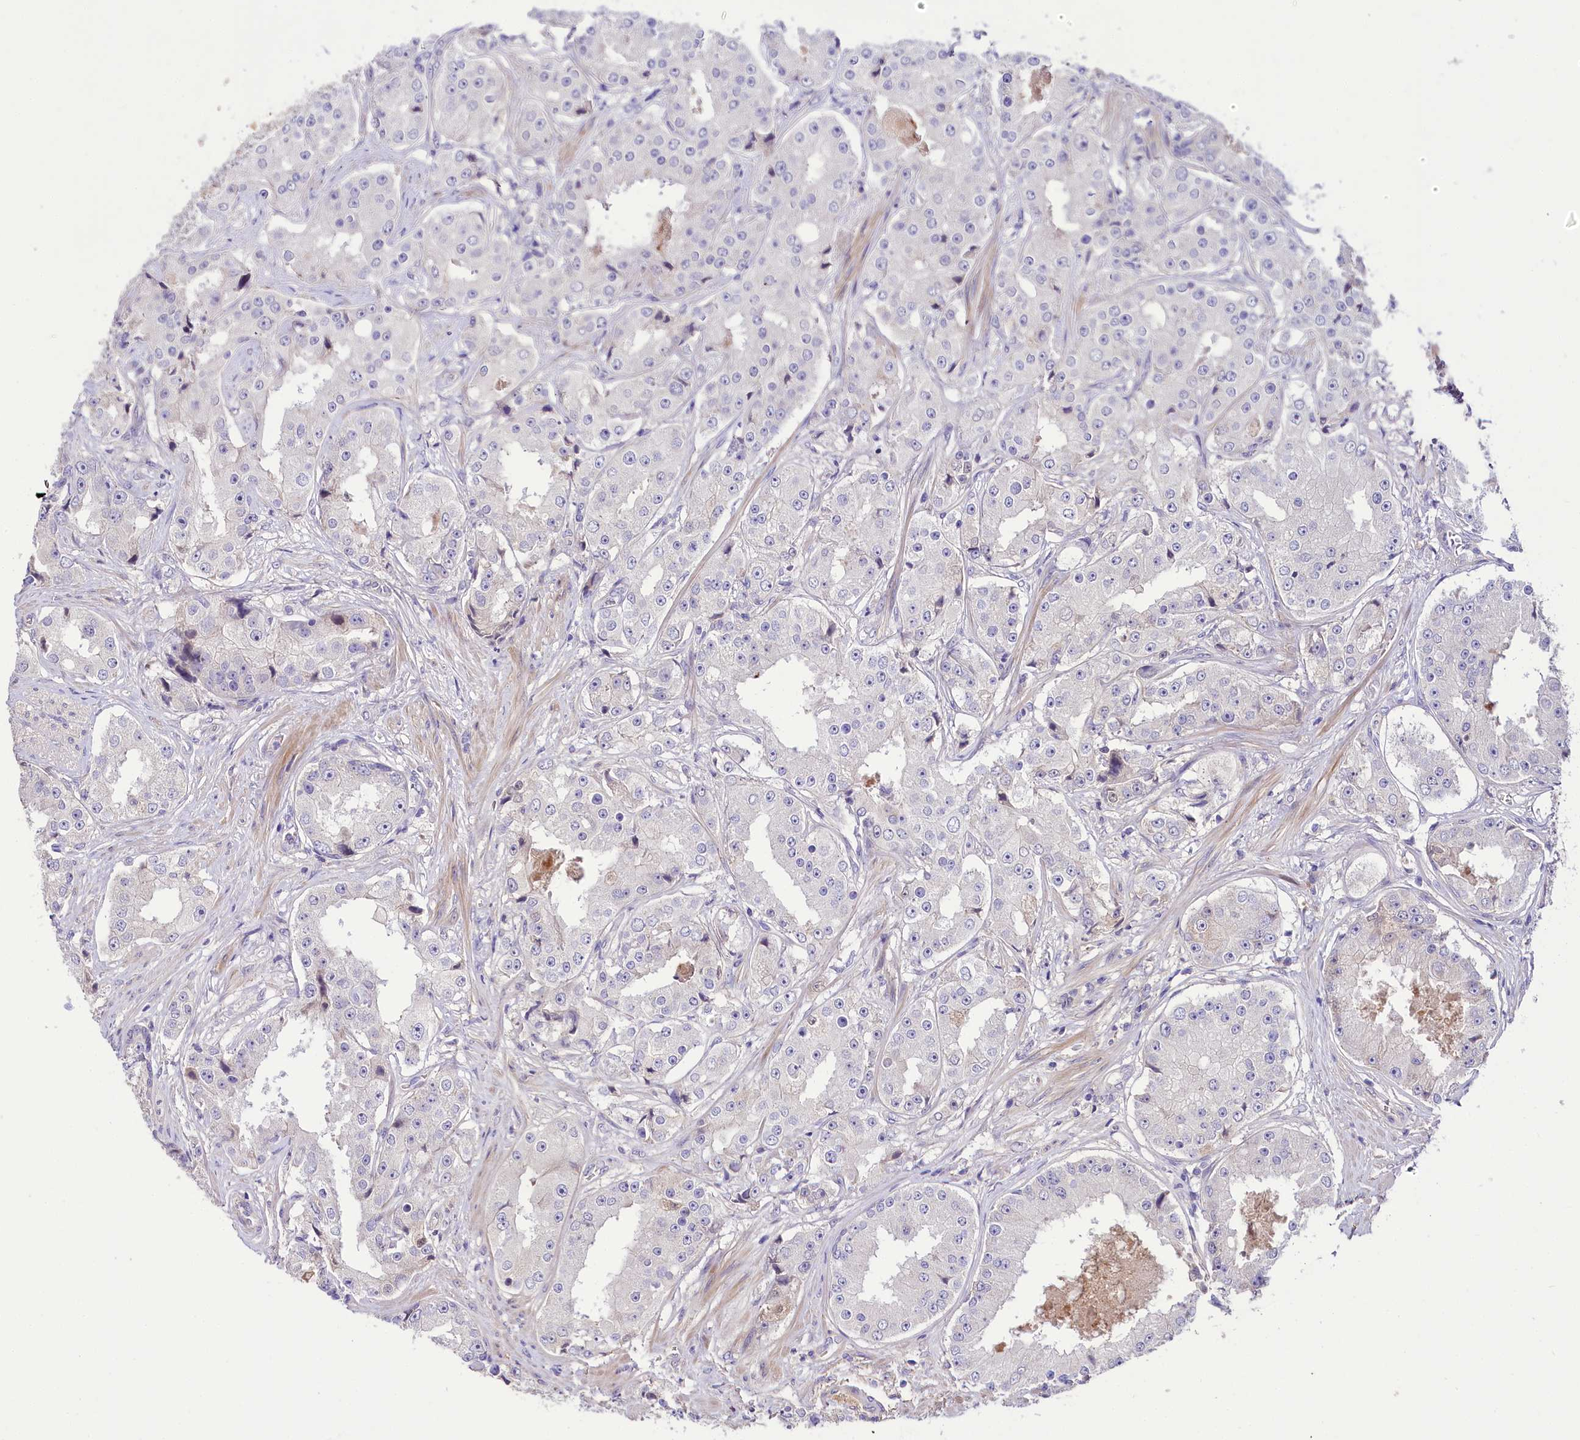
{"staining": {"intensity": "negative", "quantity": "none", "location": "none"}, "tissue": "prostate cancer", "cell_type": "Tumor cells", "image_type": "cancer", "snomed": [{"axis": "morphology", "description": "Adenocarcinoma, High grade"}, {"axis": "topography", "description": "Prostate"}], "caption": "DAB immunohistochemical staining of human high-grade adenocarcinoma (prostate) reveals no significant staining in tumor cells. (Brightfield microscopy of DAB (3,3'-diaminobenzidine) immunohistochemistry (IHC) at high magnification).", "gene": "PPP1R32", "patient": {"sex": "male", "age": 73}}